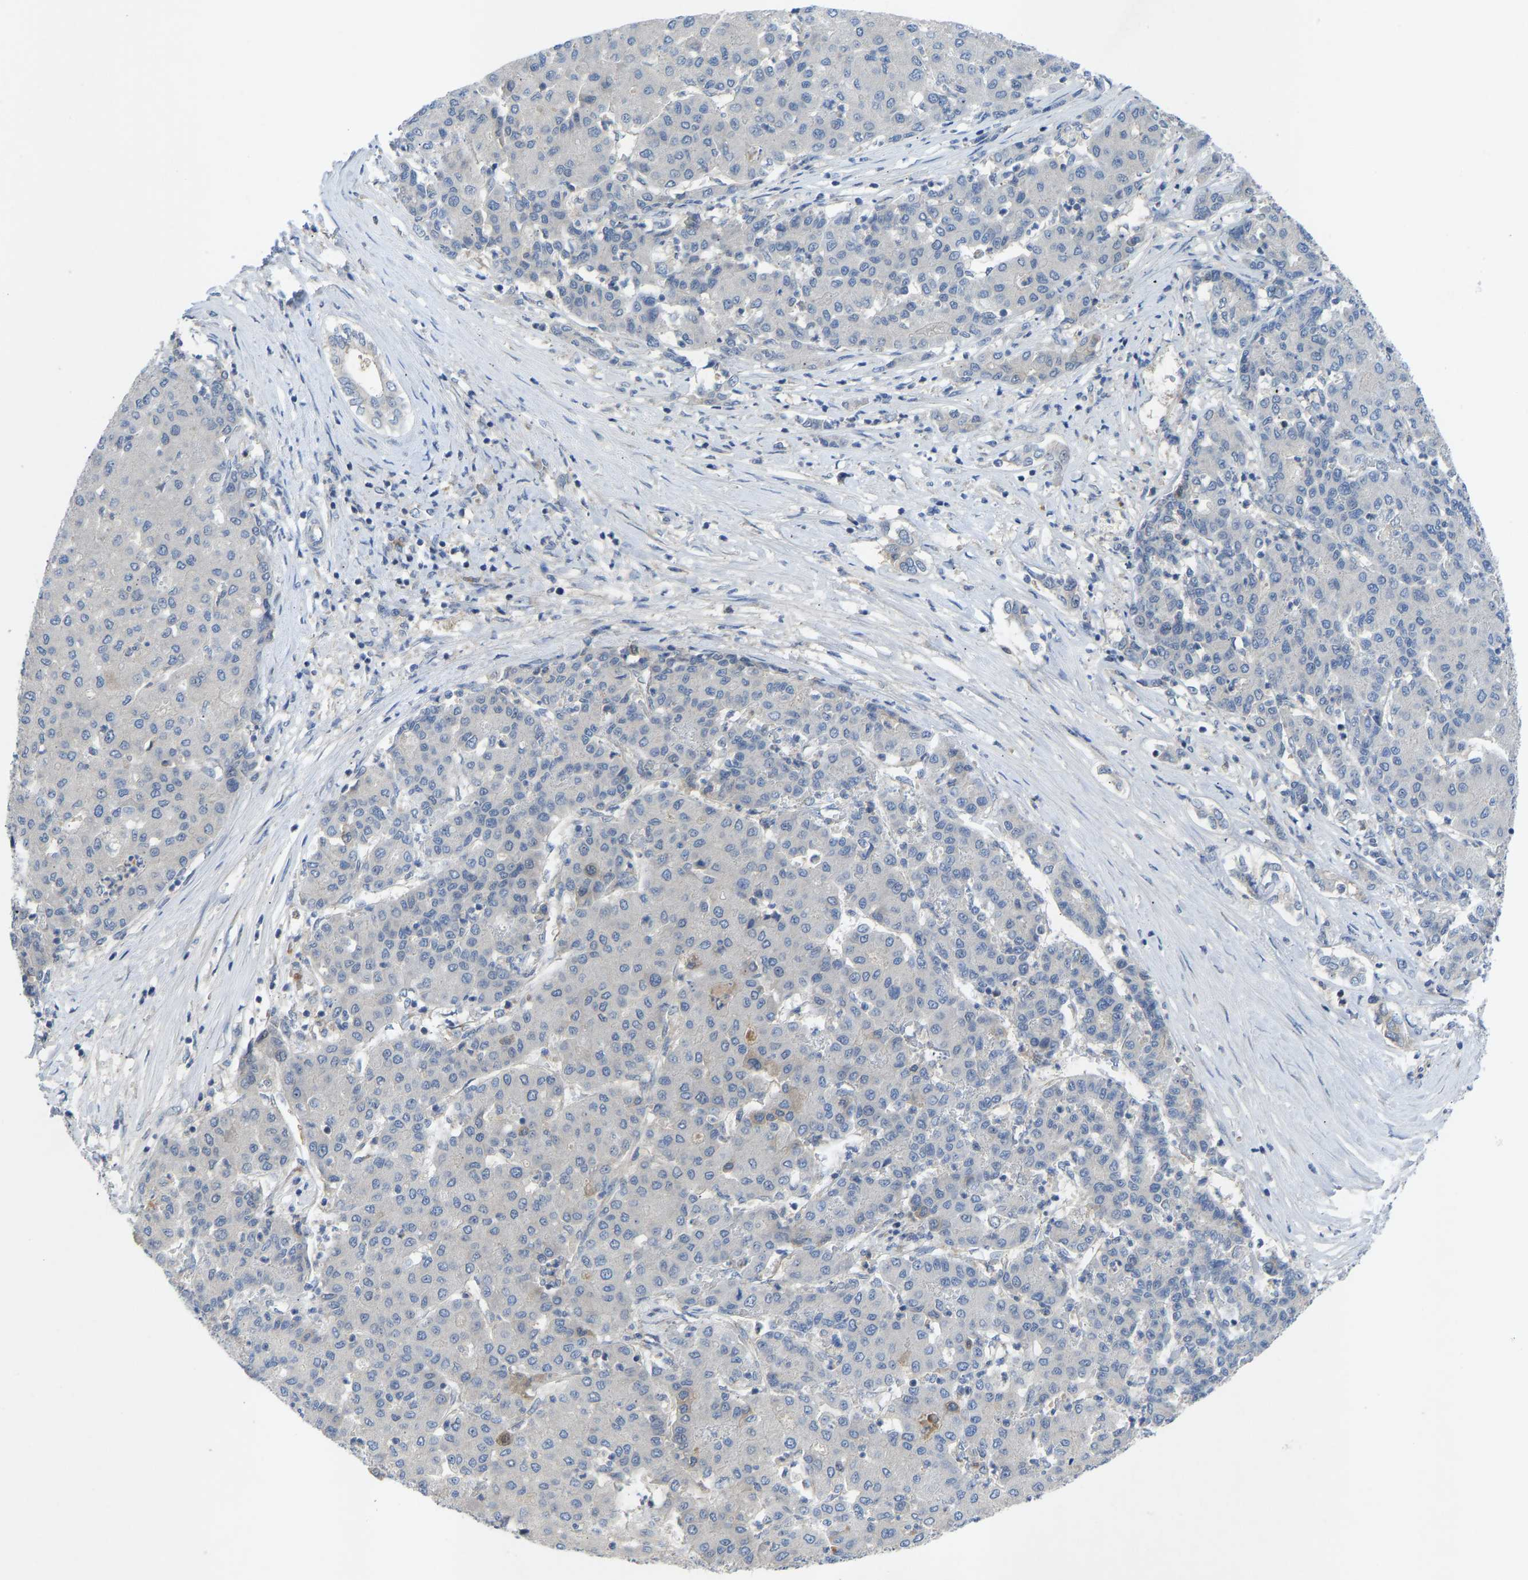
{"staining": {"intensity": "negative", "quantity": "none", "location": "none"}, "tissue": "liver cancer", "cell_type": "Tumor cells", "image_type": "cancer", "snomed": [{"axis": "morphology", "description": "Carcinoma, Hepatocellular, NOS"}, {"axis": "topography", "description": "Liver"}], "caption": "Micrograph shows no protein positivity in tumor cells of liver cancer tissue.", "gene": "ZNF251", "patient": {"sex": "male", "age": 65}}